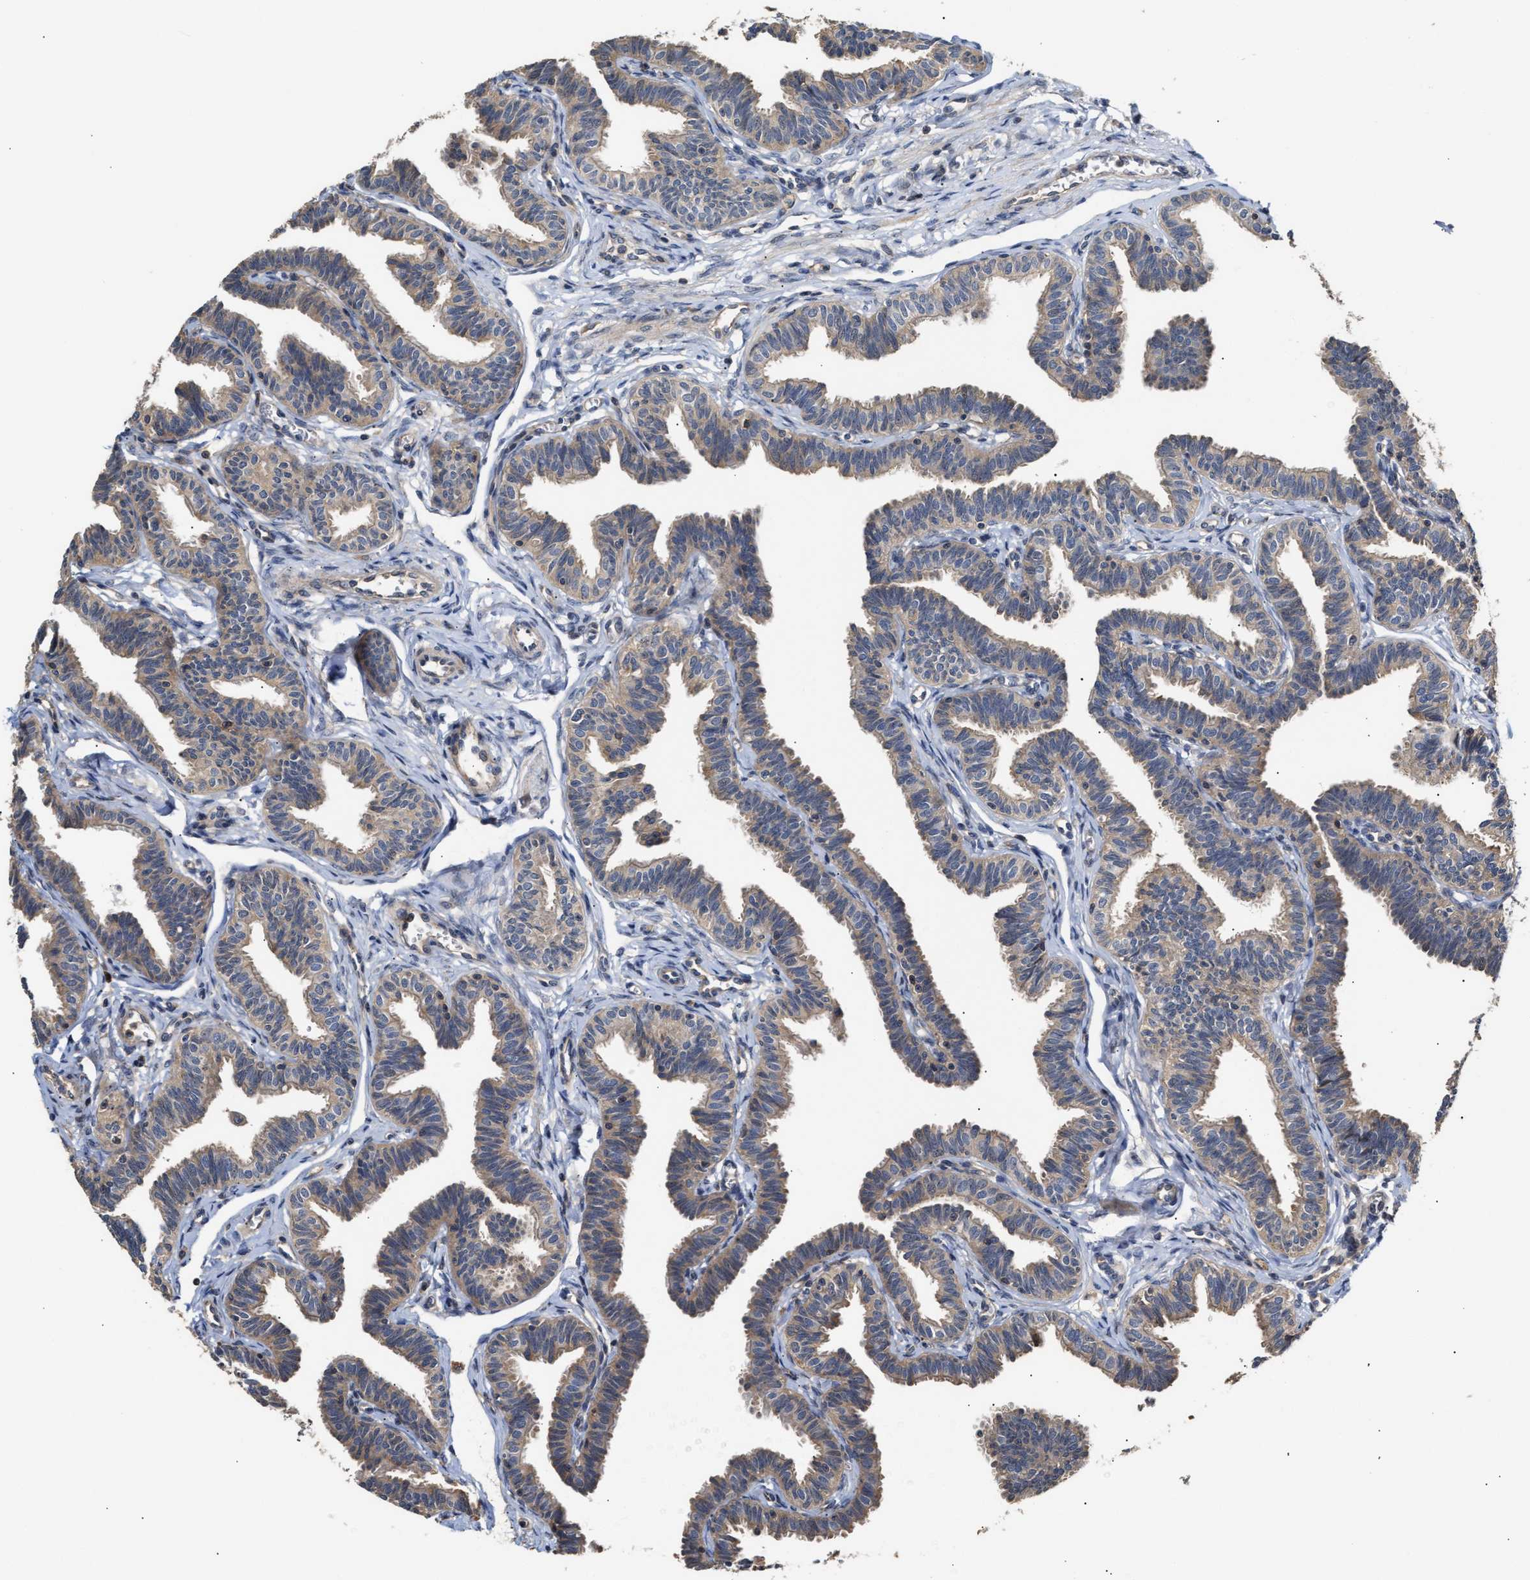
{"staining": {"intensity": "weak", "quantity": ">75%", "location": "cytoplasmic/membranous"}, "tissue": "fallopian tube", "cell_type": "Glandular cells", "image_type": "normal", "snomed": [{"axis": "morphology", "description": "Normal tissue, NOS"}, {"axis": "topography", "description": "Fallopian tube"}, {"axis": "topography", "description": "Ovary"}], "caption": "High-magnification brightfield microscopy of benign fallopian tube stained with DAB (3,3'-diaminobenzidine) (brown) and counterstained with hematoxylin (blue). glandular cells exhibit weak cytoplasmic/membranous staining is seen in approximately>75% of cells.", "gene": "CLIP2", "patient": {"sex": "female", "age": 23}}